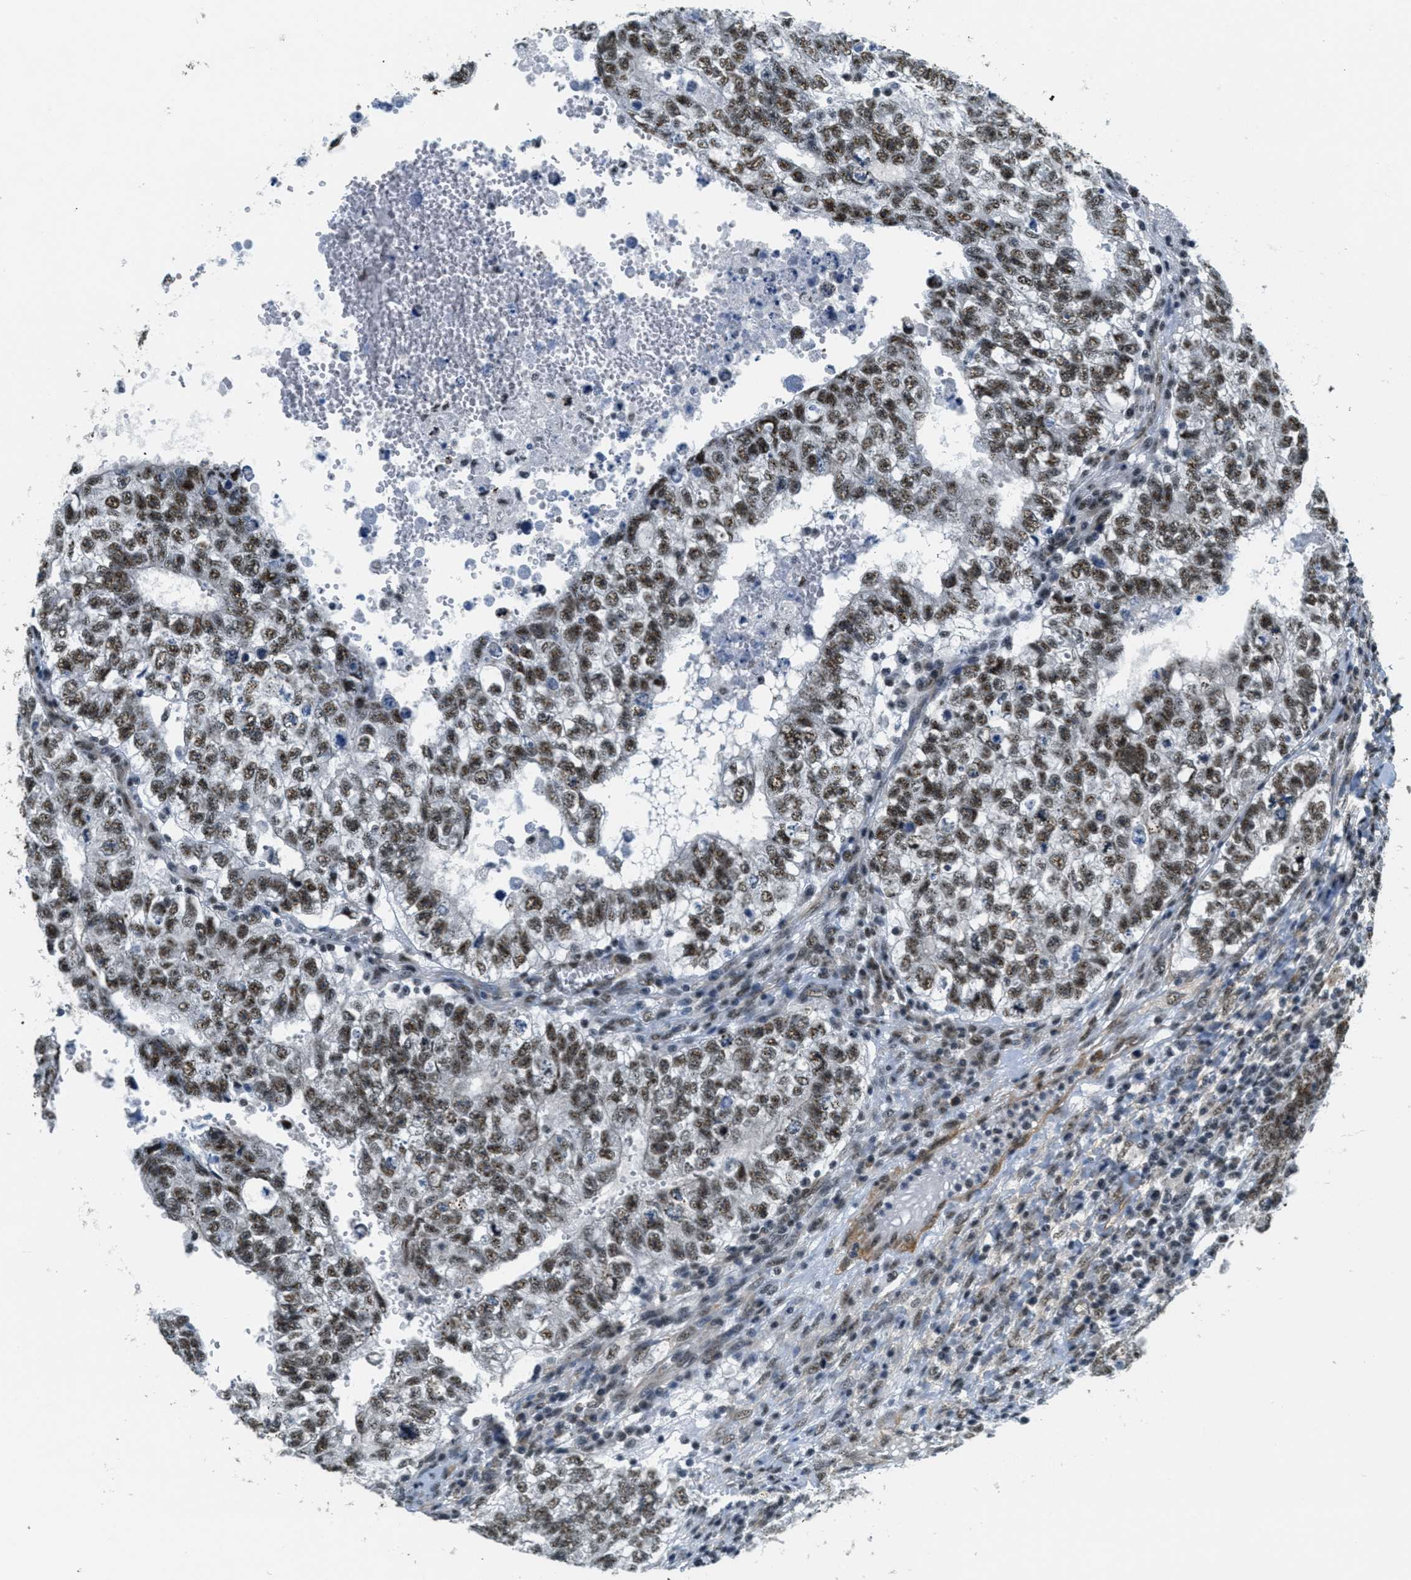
{"staining": {"intensity": "moderate", "quantity": ">75%", "location": "nuclear"}, "tissue": "testis cancer", "cell_type": "Tumor cells", "image_type": "cancer", "snomed": [{"axis": "morphology", "description": "Seminoma, NOS"}, {"axis": "morphology", "description": "Carcinoma, Embryonal, NOS"}, {"axis": "topography", "description": "Testis"}], "caption": "IHC of testis cancer (seminoma) exhibits medium levels of moderate nuclear expression in about >75% of tumor cells.", "gene": "CFAP36", "patient": {"sex": "male", "age": 38}}